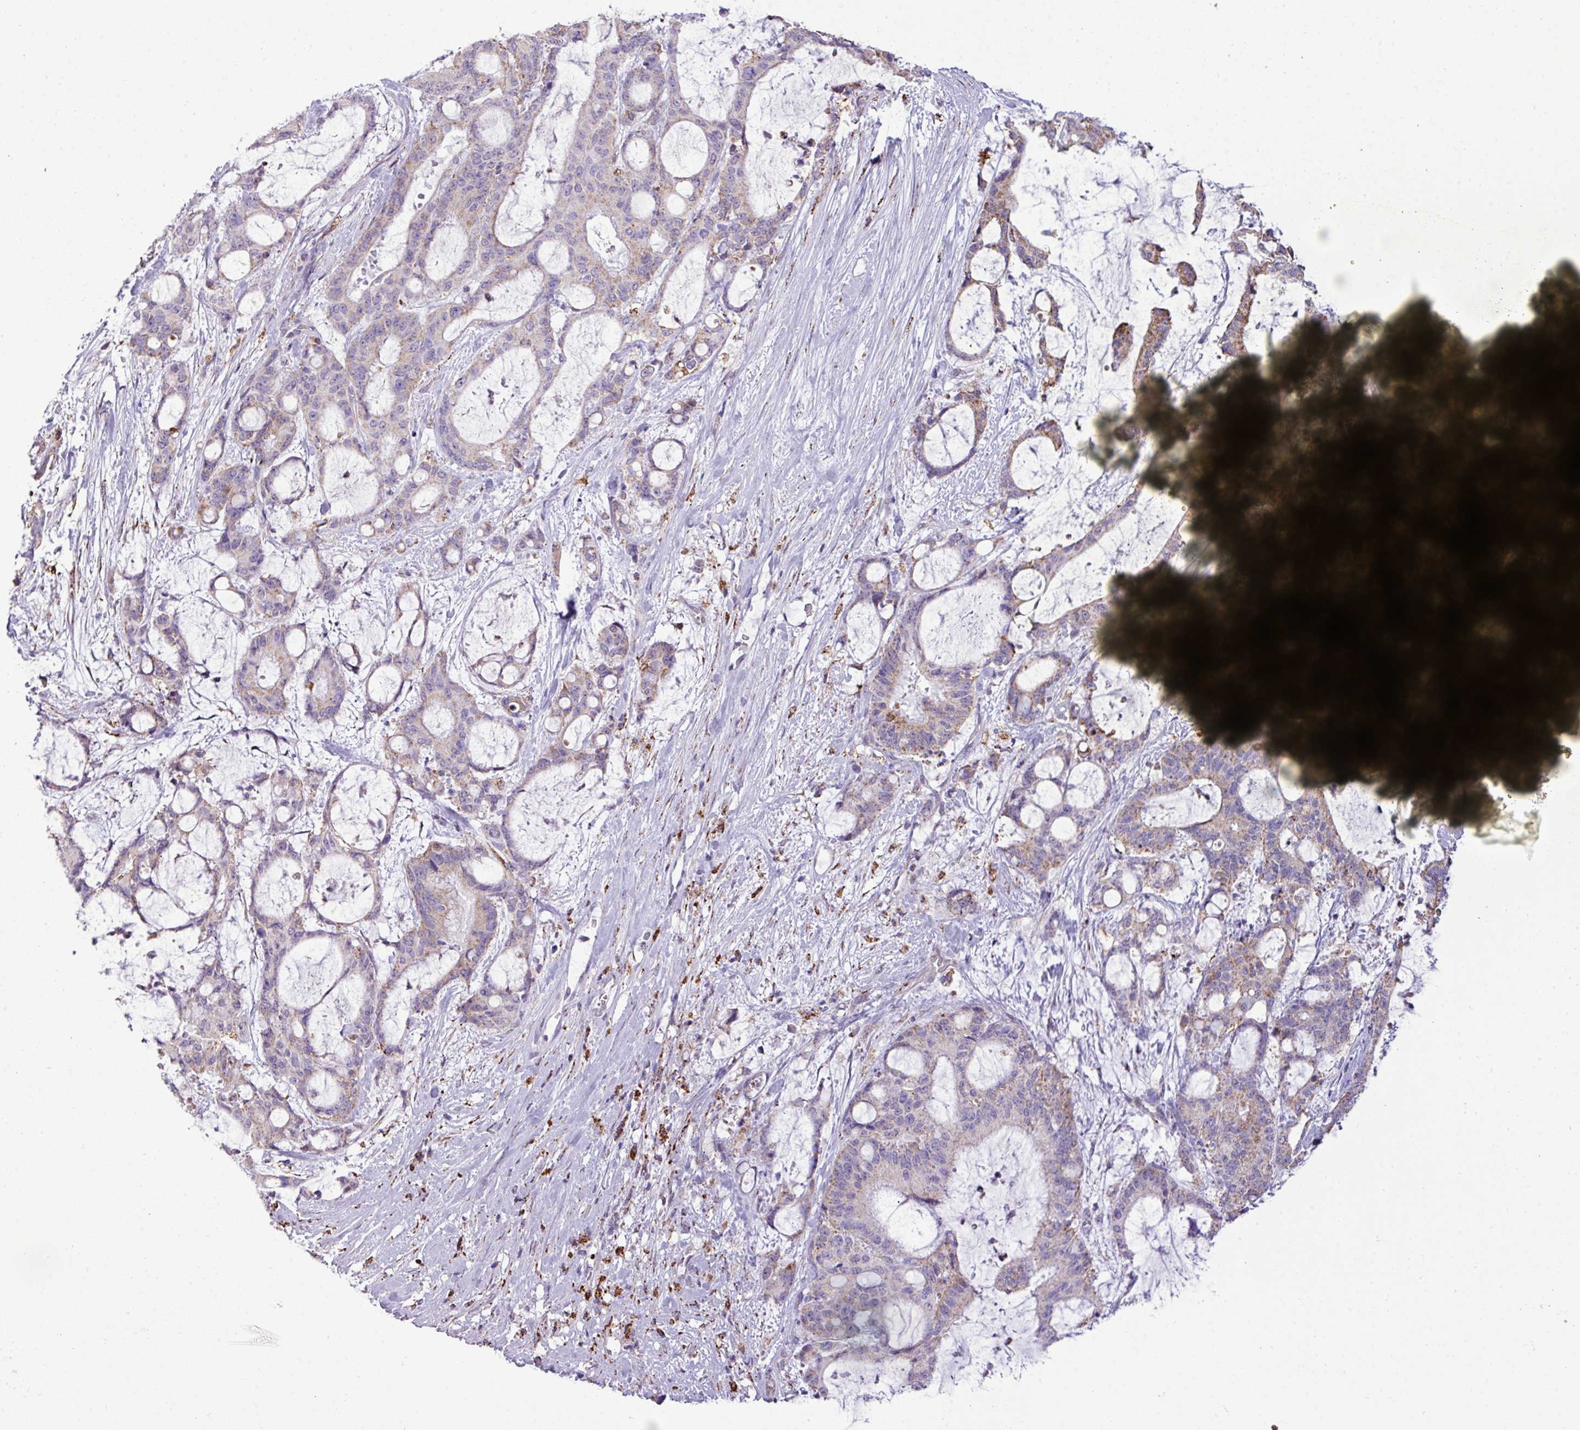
{"staining": {"intensity": "weak", "quantity": "<25%", "location": "cytoplasmic/membranous"}, "tissue": "liver cancer", "cell_type": "Tumor cells", "image_type": "cancer", "snomed": [{"axis": "morphology", "description": "Normal tissue, NOS"}, {"axis": "morphology", "description": "Cholangiocarcinoma"}, {"axis": "topography", "description": "Liver"}, {"axis": "topography", "description": "Peripheral nerve tissue"}], "caption": "DAB immunohistochemical staining of human liver cancer (cholangiocarcinoma) demonstrates no significant positivity in tumor cells. (Immunohistochemistry, brightfield microscopy, high magnification).", "gene": "SGPP1", "patient": {"sex": "female", "age": 73}}